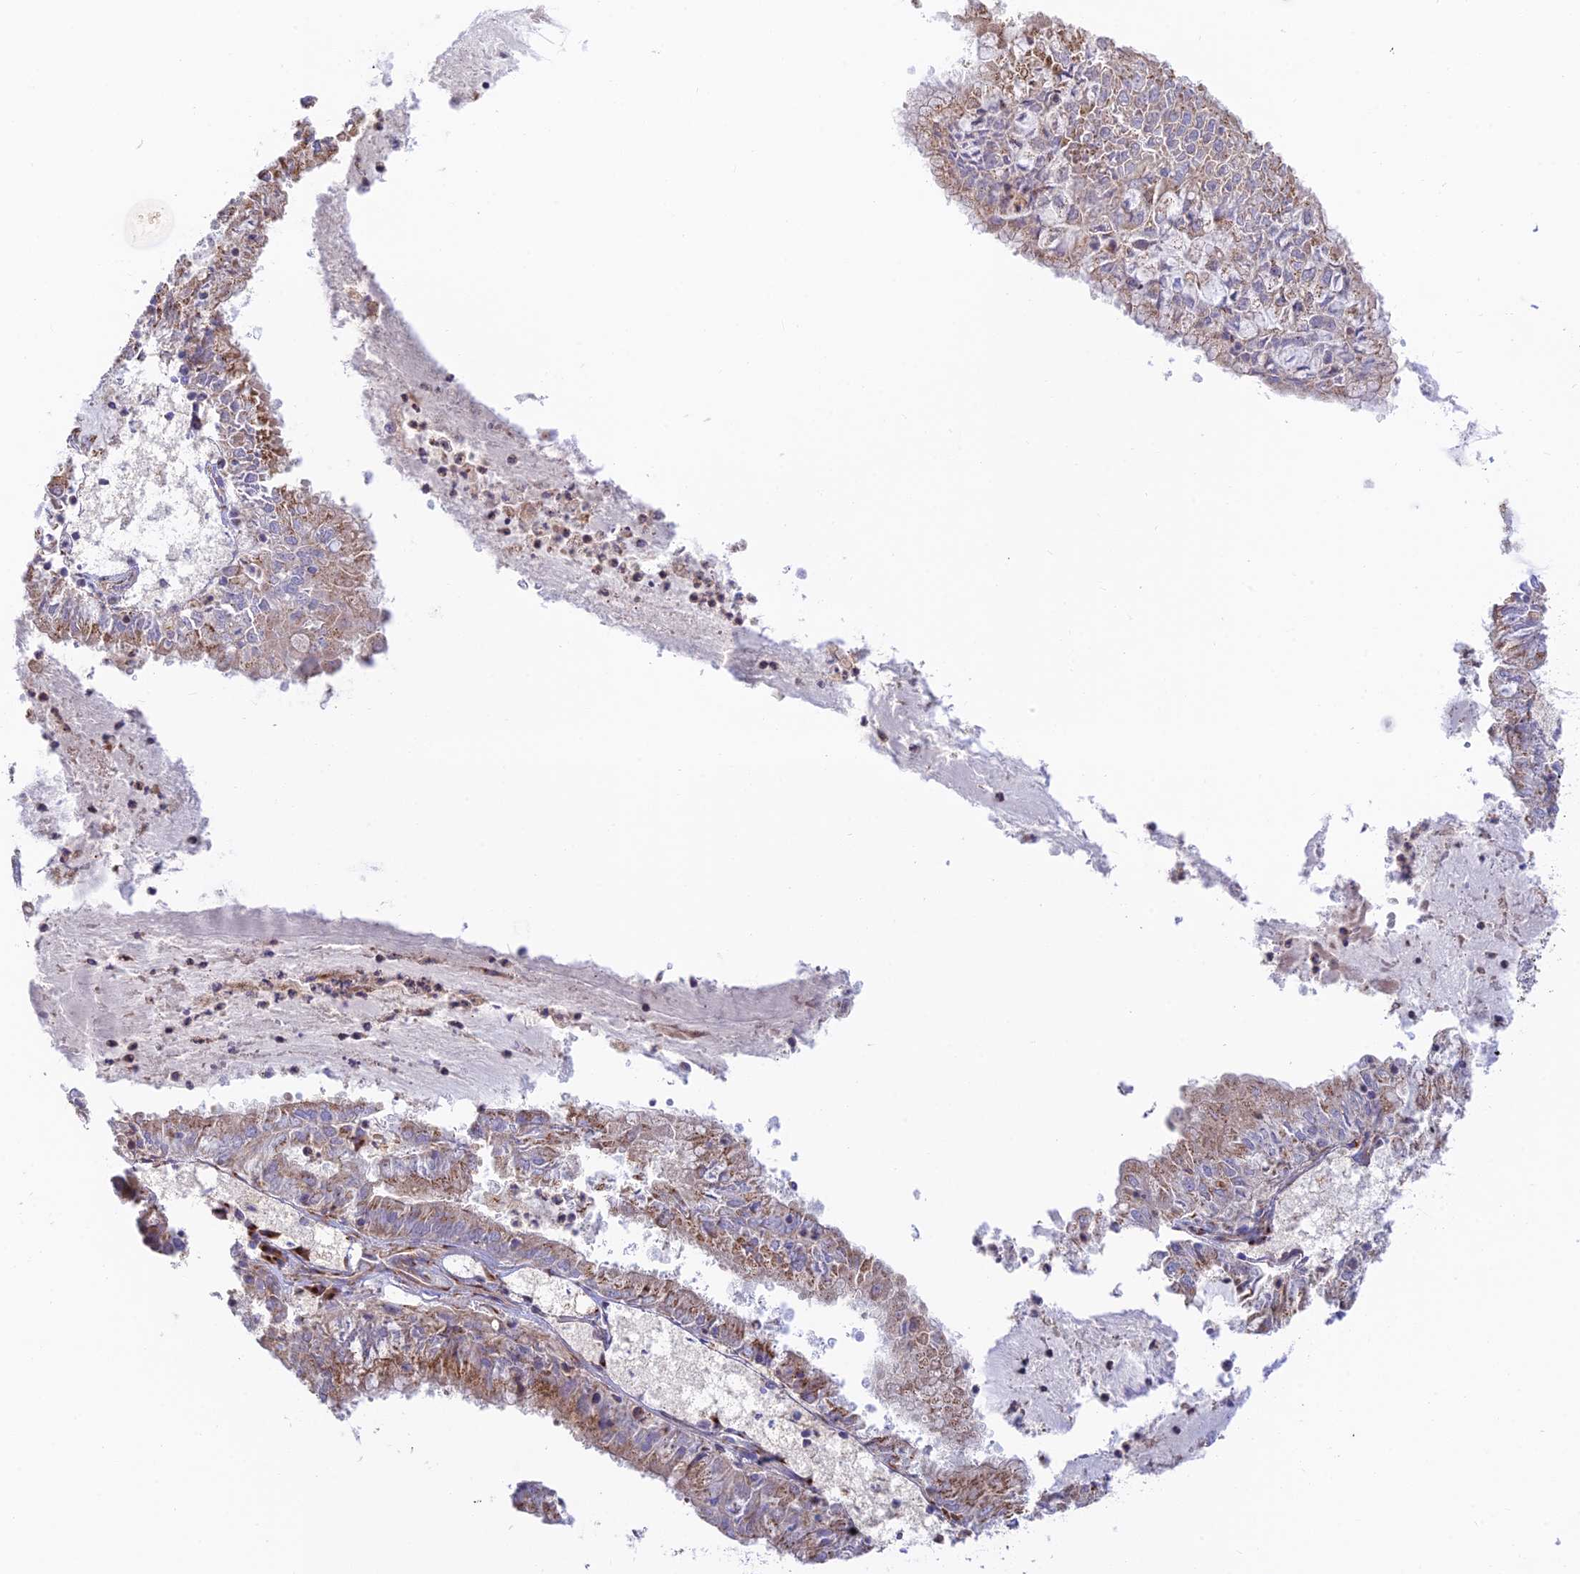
{"staining": {"intensity": "moderate", "quantity": ">75%", "location": "cytoplasmic/membranous"}, "tissue": "endometrial cancer", "cell_type": "Tumor cells", "image_type": "cancer", "snomed": [{"axis": "morphology", "description": "Adenocarcinoma, NOS"}, {"axis": "topography", "description": "Endometrium"}], "caption": "Immunohistochemical staining of human endometrial cancer (adenocarcinoma) demonstrates moderate cytoplasmic/membranous protein positivity in about >75% of tumor cells.", "gene": "GOLGA3", "patient": {"sex": "female", "age": 57}}